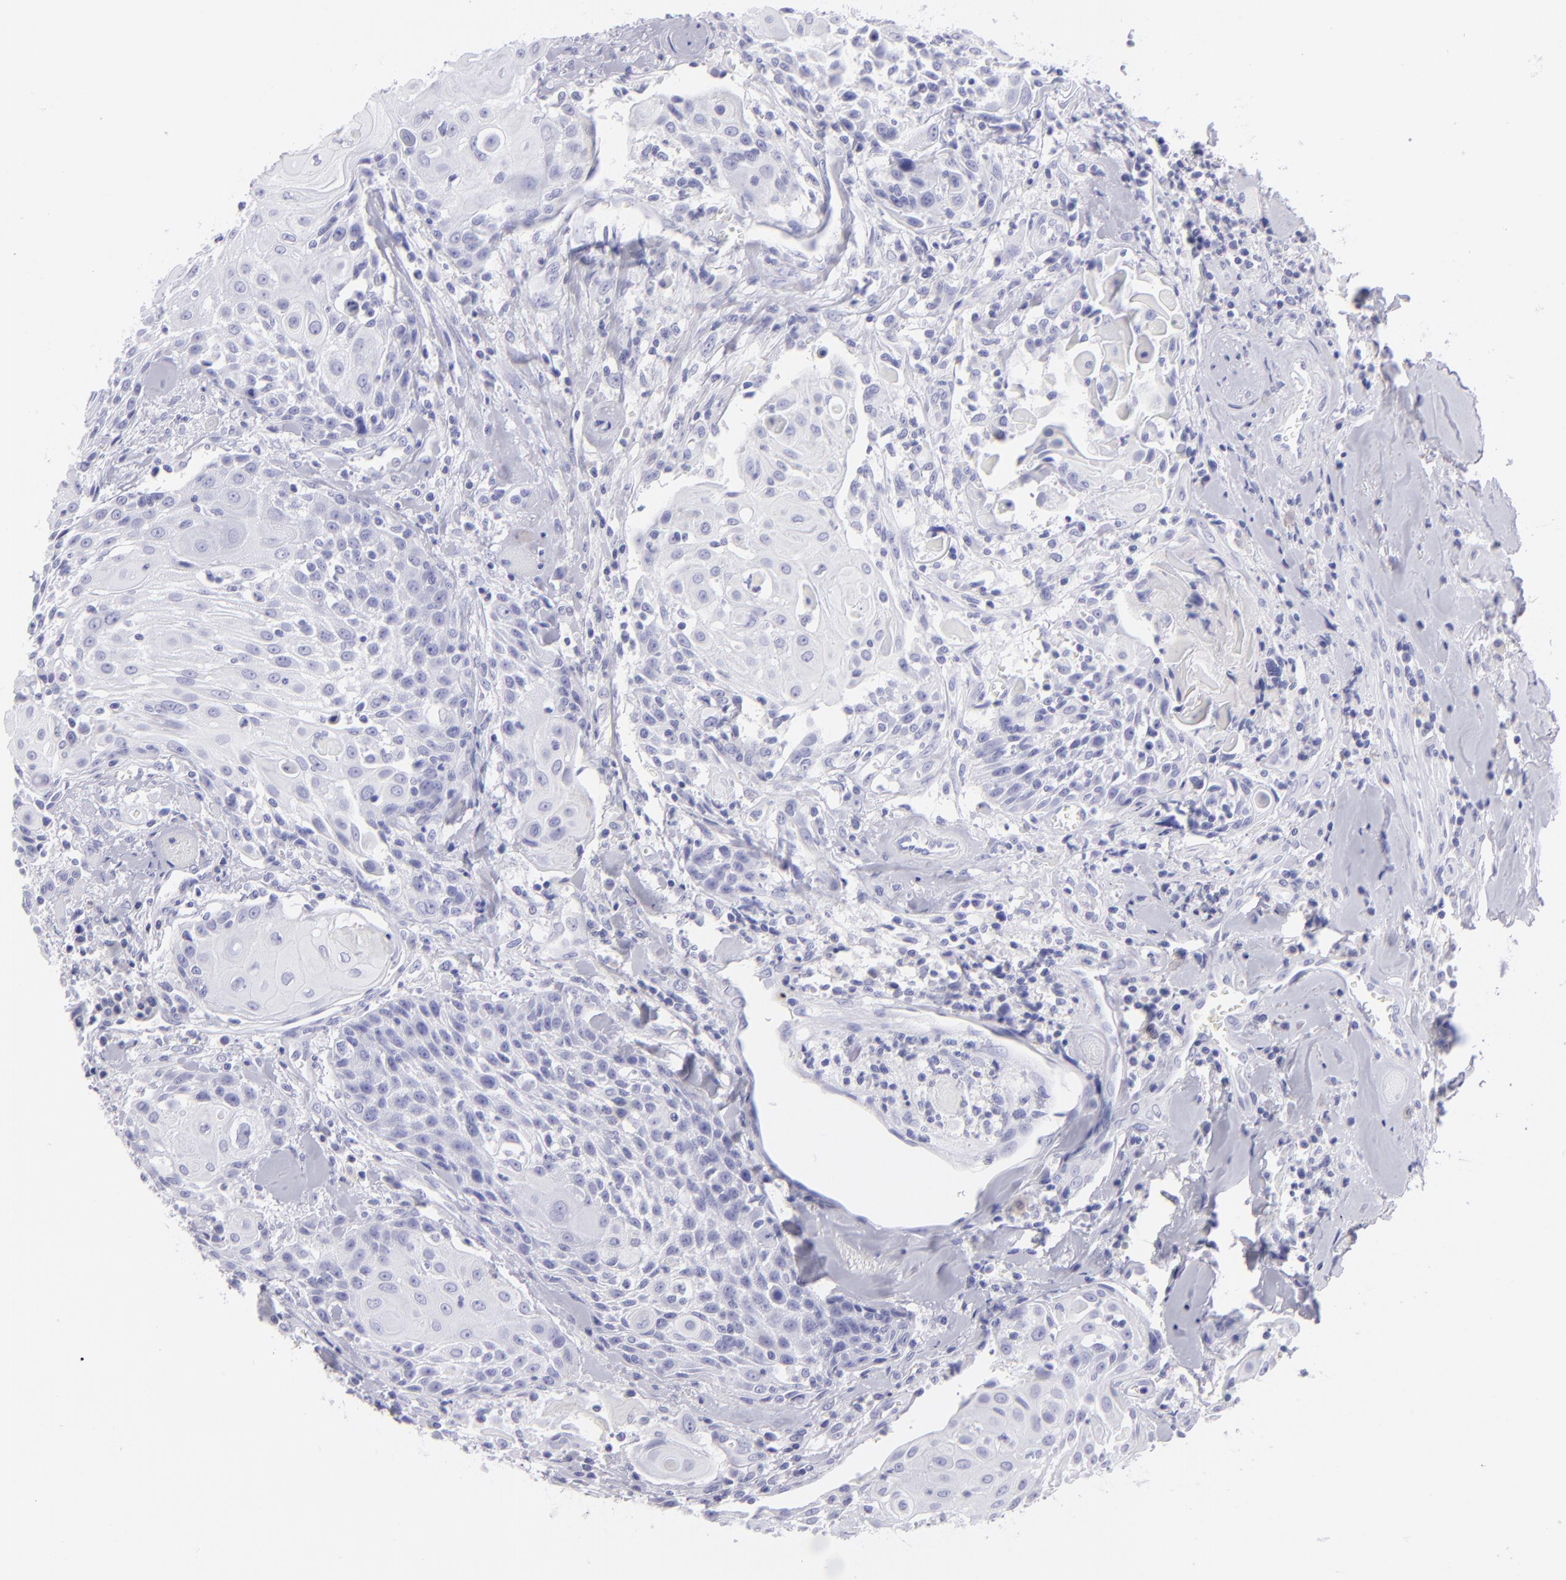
{"staining": {"intensity": "negative", "quantity": "none", "location": "none"}, "tissue": "head and neck cancer", "cell_type": "Tumor cells", "image_type": "cancer", "snomed": [{"axis": "morphology", "description": "Squamous cell carcinoma, NOS"}, {"axis": "topography", "description": "Oral tissue"}, {"axis": "topography", "description": "Head-Neck"}], "caption": "Immunohistochemical staining of human squamous cell carcinoma (head and neck) shows no significant staining in tumor cells.", "gene": "SLC1A2", "patient": {"sex": "female", "age": 82}}